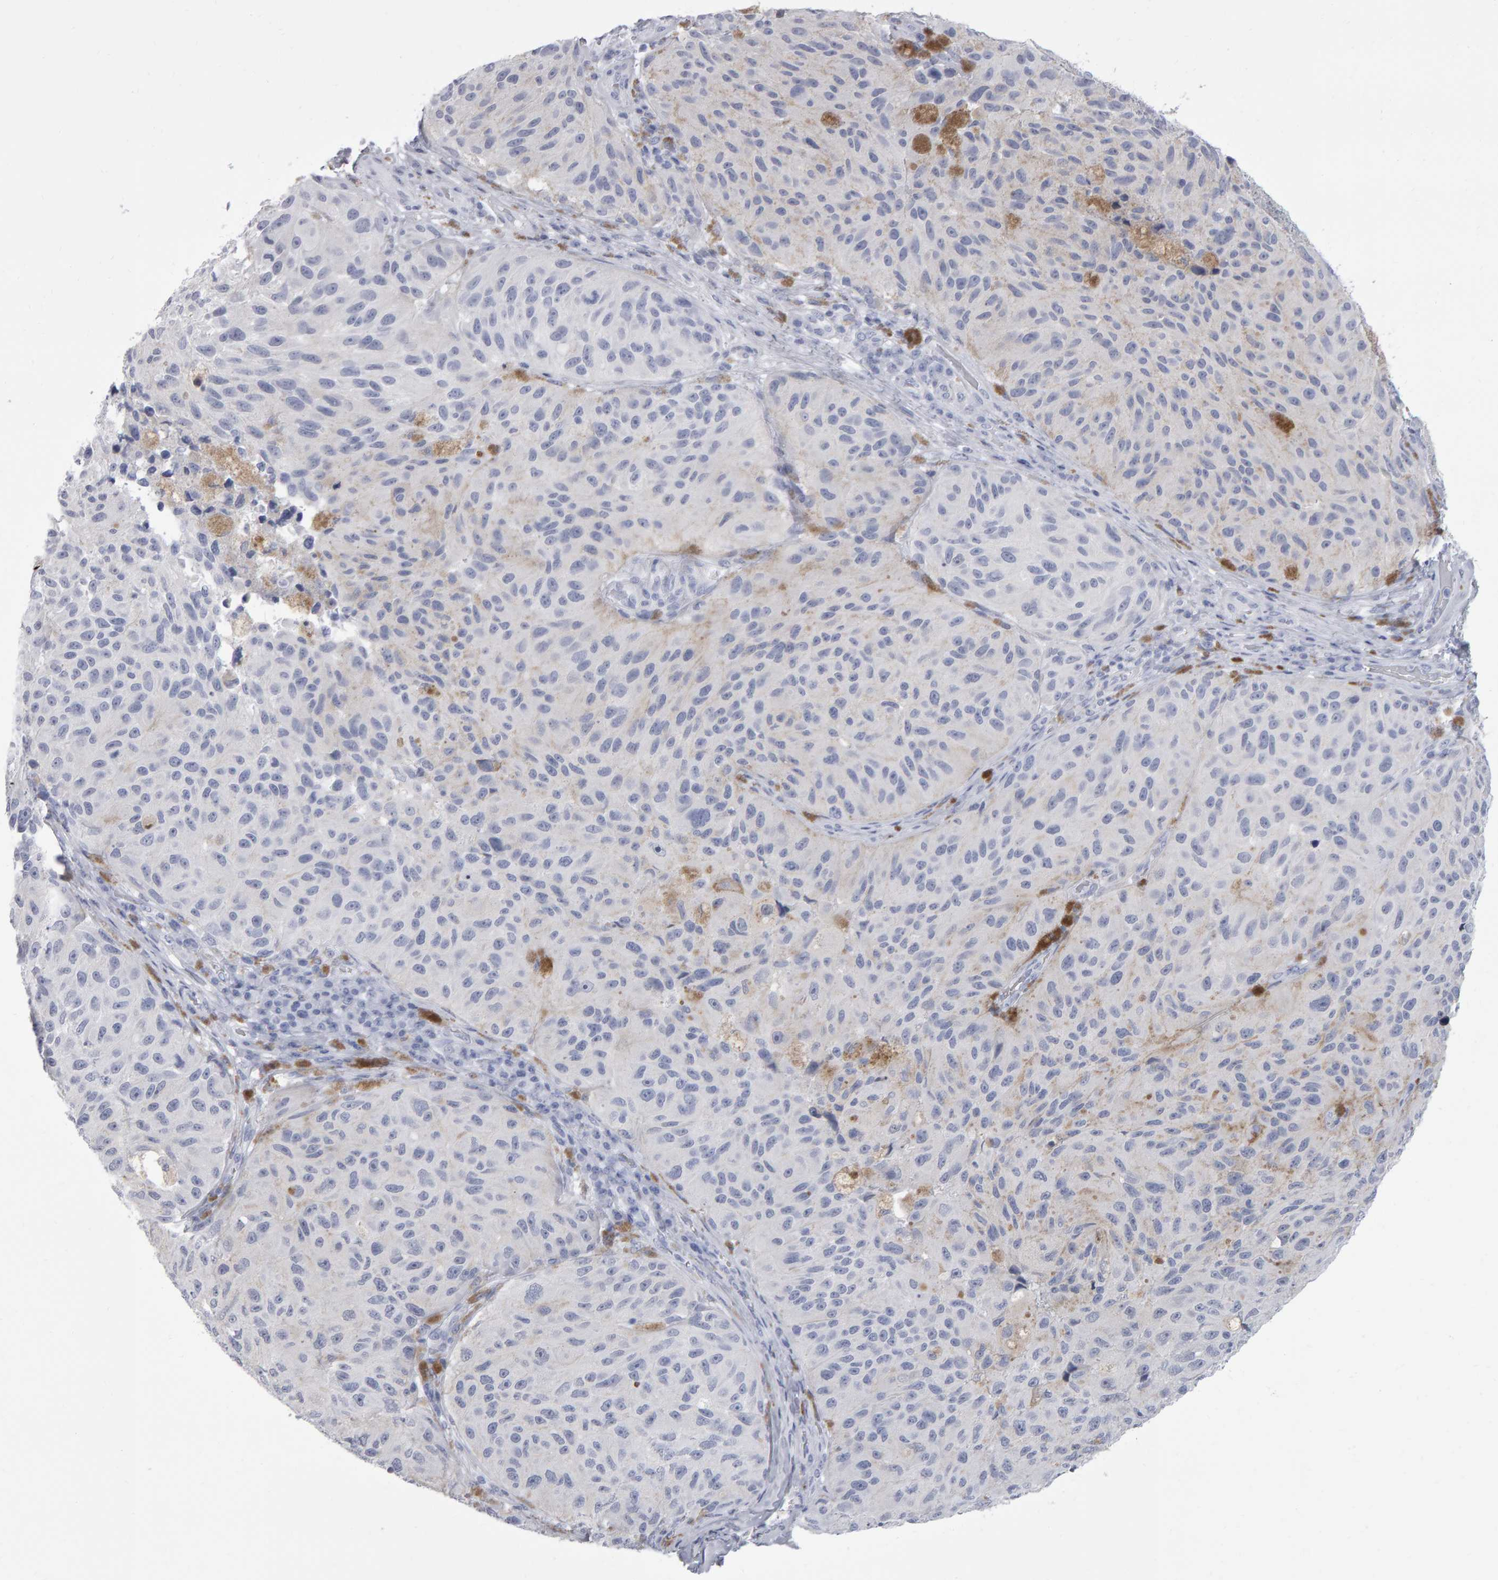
{"staining": {"intensity": "negative", "quantity": "none", "location": "none"}, "tissue": "melanoma", "cell_type": "Tumor cells", "image_type": "cancer", "snomed": [{"axis": "morphology", "description": "Malignant melanoma, NOS"}, {"axis": "topography", "description": "Skin"}], "caption": "The image exhibits no significant staining in tumor cells of malignant melanoma. (Brightfield microscopy of DAB (3,3'-diaminobenzidine) immunohistochemistry (IHC) at high magnification).", "gene": "NCDN", "patient": {"sex": "female", "age": 73}}